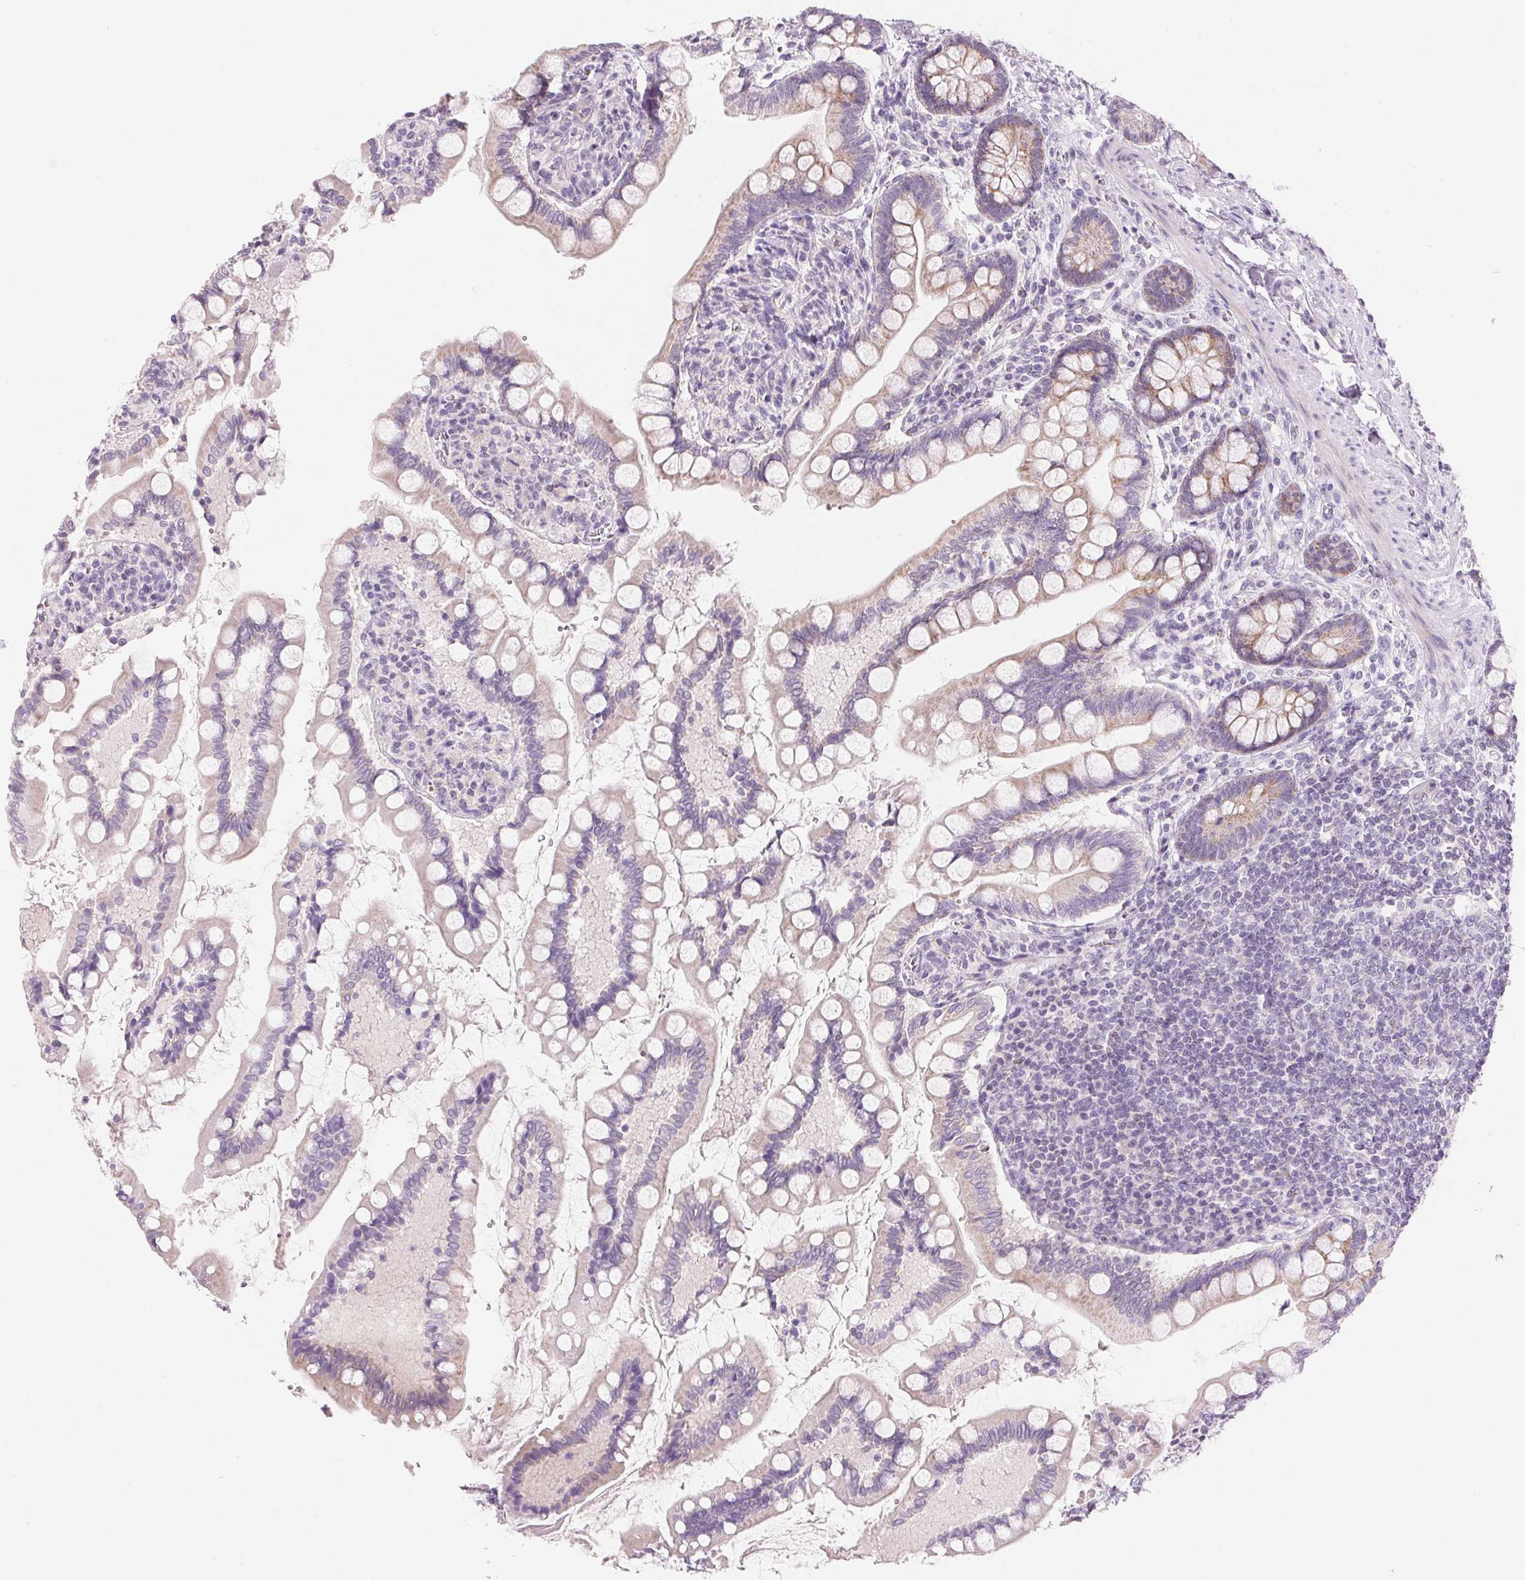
{"staining": {"intensity": "weak", "quantity": "<25%", "location": "cytoplasmic/membranous"}, "tissue": "small intestine", "cell_type": "Glandular cells", "image_type": "normal", "snomed": [{"axis": "morphology", "description": "Normal tissue, NOS"}, {"axis": "topography", "description": "Small intestine"}], "caption": "IHC histopathology image of unremarkable small intestine: human small intestine stained with DAB displays no significant protein staining in glandular cells.", "gene": "CYP11B1", "patient": {"sex": "female", "age": 56}}